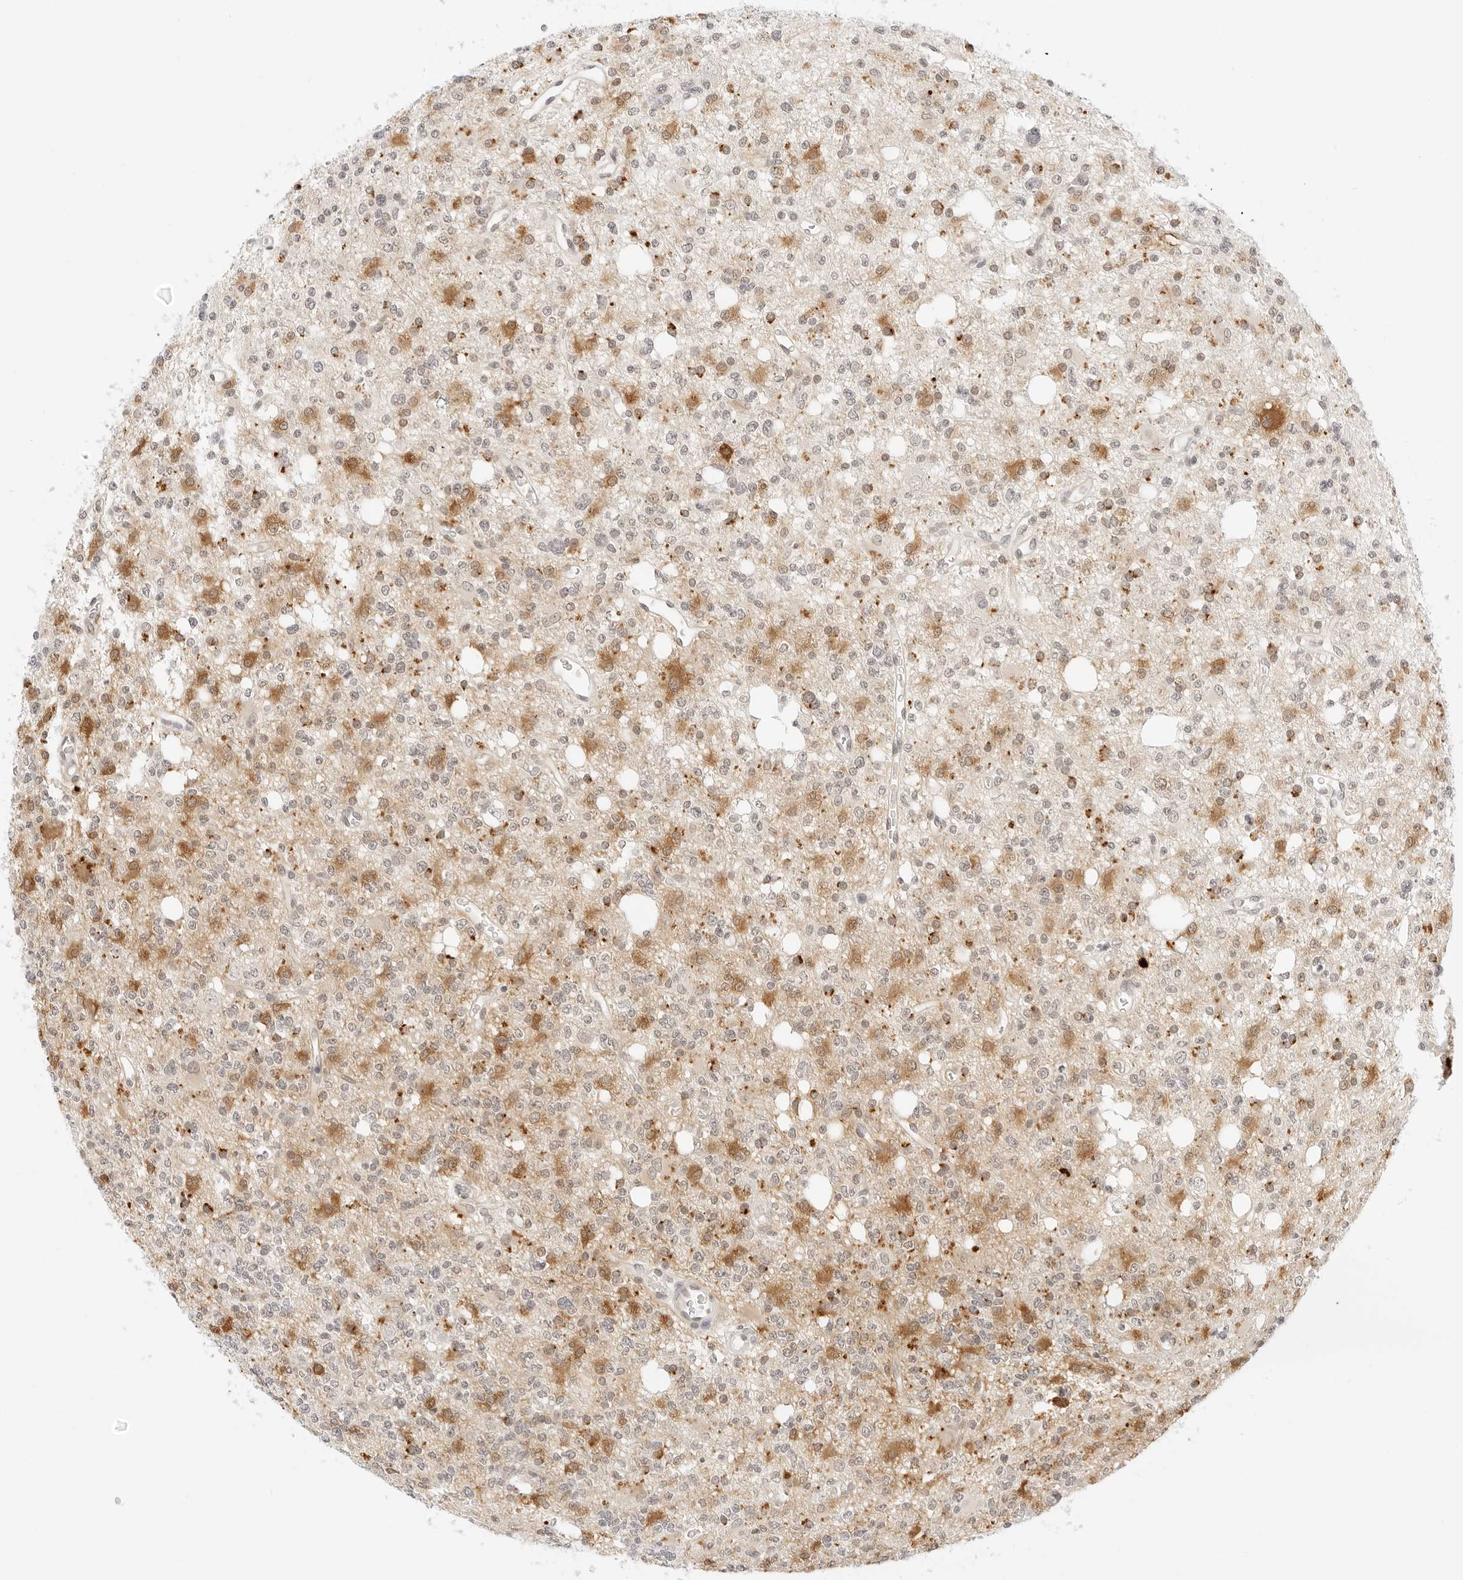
{"staining": {"intensity": "moderate", "quantity": "25%-75%", "location": "cytoplasmic/membranous"}, "tissue": "glioma", "cell_type": "Tumor cells", "image_type": "cancer", "snomed": [{"axis": "morphology", "description": "Glioma, malignant, High grade"}, {"axis": "topography", "description": "Brain"}], "caption": "Immunohistochemistry (IHC) of glioma shows medium levels of moderate cytoplasmic/membranous expression in about 25%-75% of tumor cells.", "gene": "POLR3C", "patient": {"sex": "female", "age": 62}}